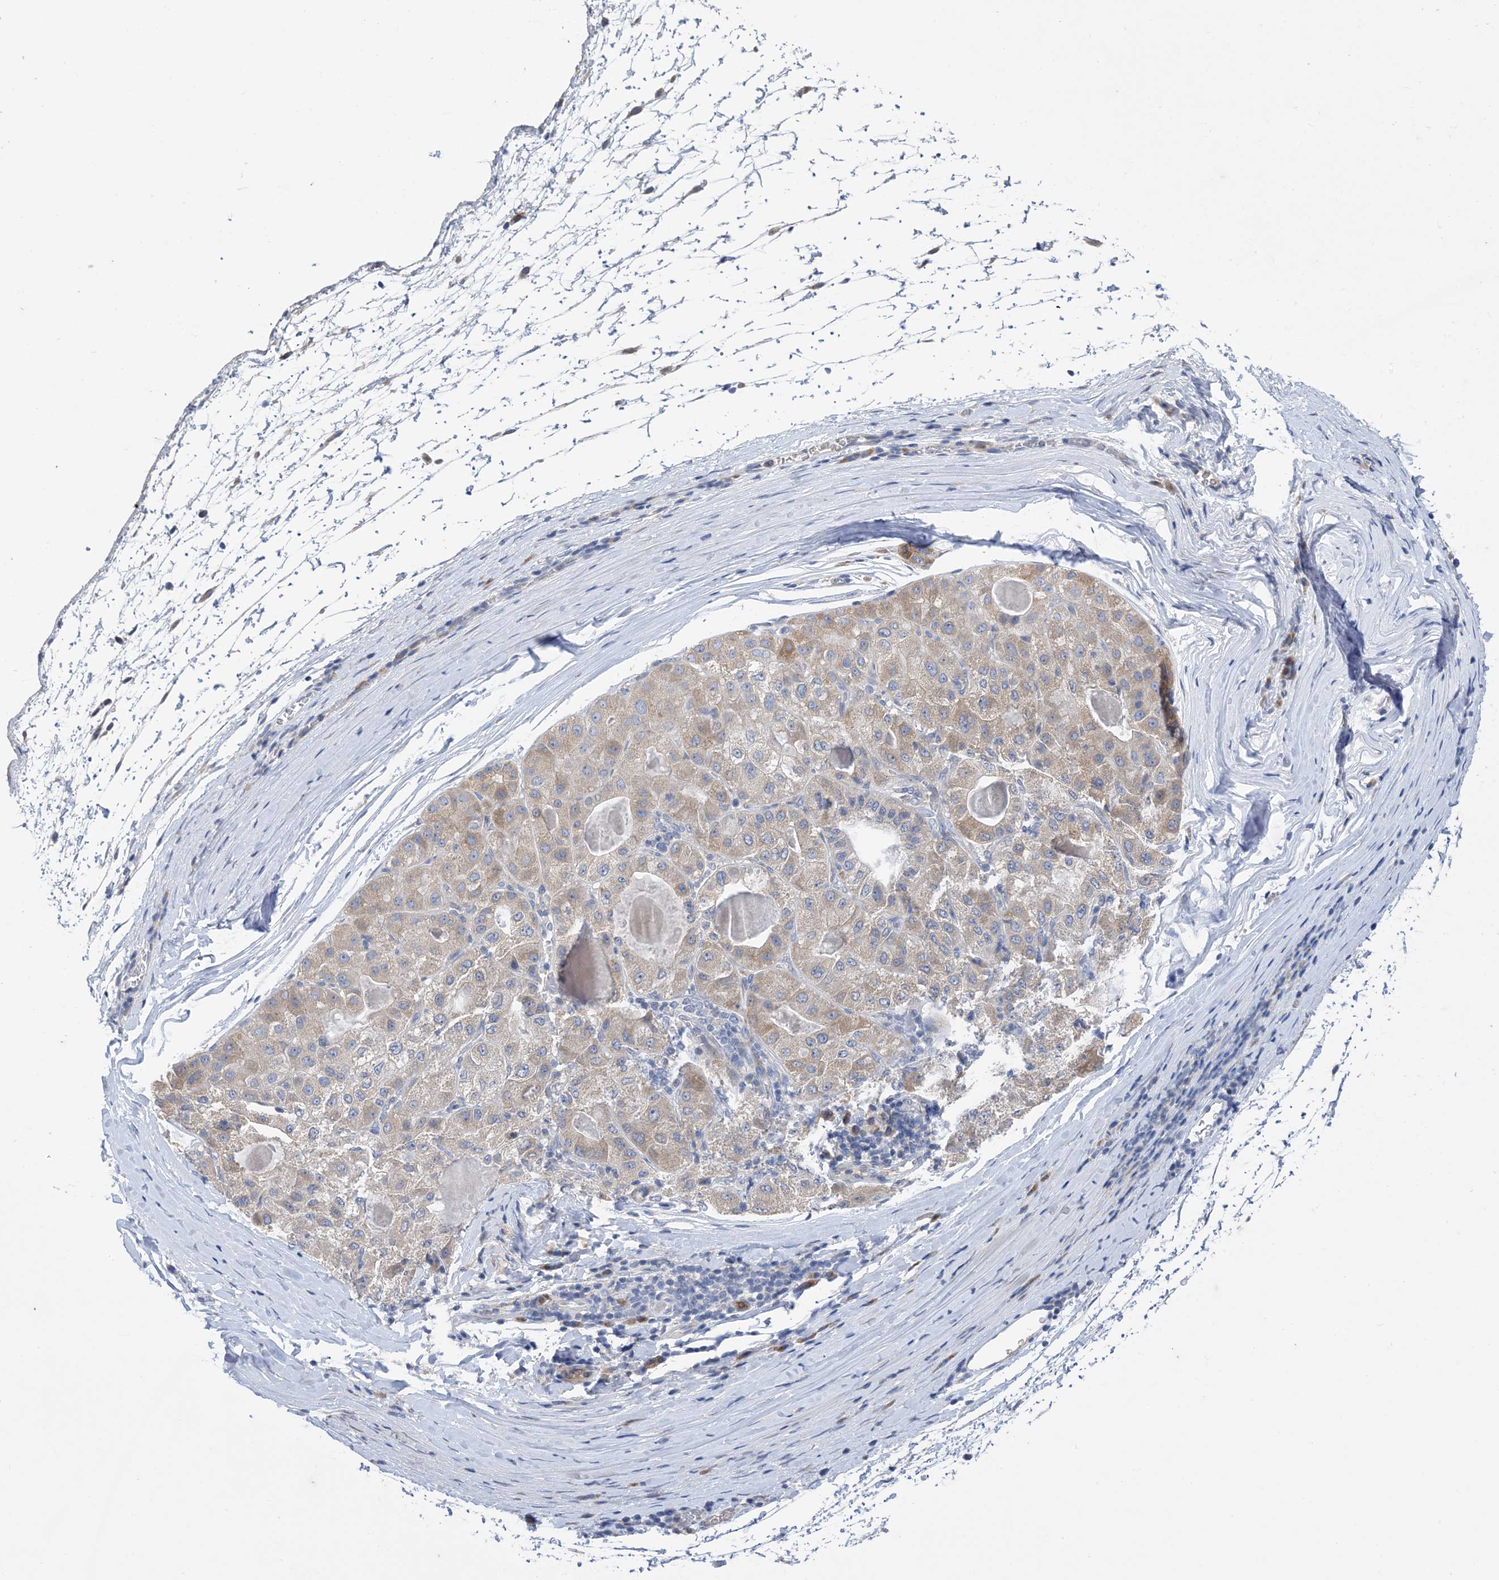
{"staining": {"intensity": "weak", "quantity": ">75%", "location": "cytoplasmic/membranous"}, "tissue": "liver cancer", "cell_type": "Tumor cells", "image_type": "cancer", "snomed": [{"axis": "morphology", "description": "Carcinoma, Hepatocellular, NOS"}, {"axis": "topography", "description": "Liver"}], "caption": "About >75% of tumor cells in liver hepatocellular carcinoma reveal weak cytoplasmic/membranous protein expression as visualized by brown immunohistochemical staining.", "gene": "PLK4", "patient": {"sex": "male", "age": 80}}